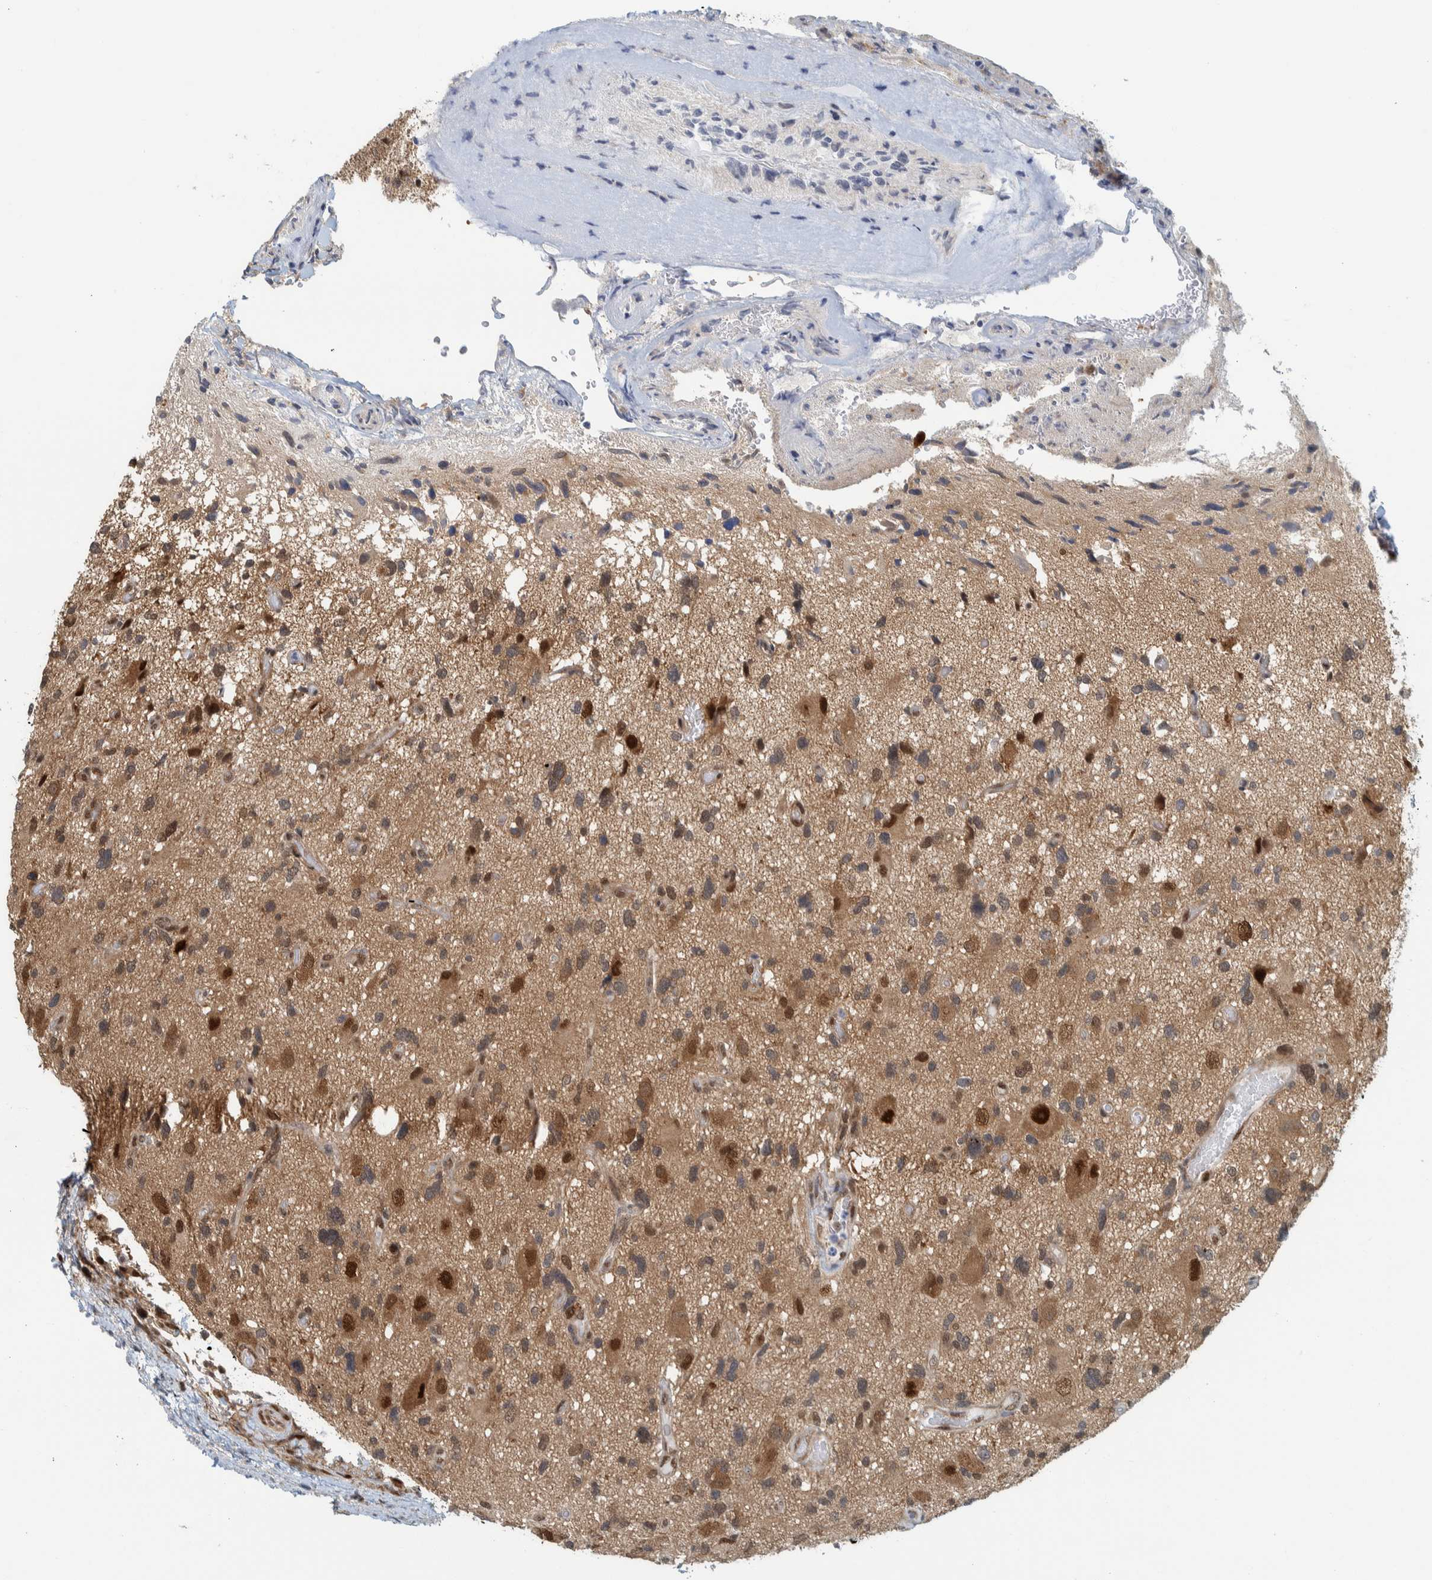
{"staining": {"intensity": "moderate", "quantity": "25%-75%", "location": "cytoplasmic/membranous,nuclear"}, "tissue": "glioma", "cell_type": "Tumor cells", "image_type": "cancer", "snomed": [{"axis": "morphology", "description": "Glioma, malignant, High grade"}, {"axis": "topography", "description": "Brain"}], "caption": "Glioma stained with a brown dye exhibits moderate cytoplasmic/membranous and nuclear positive staining in approximately 25%-75% of tumor cells.", "gene": "COPS3", "patient": {"sex": "male", "age": 33}}